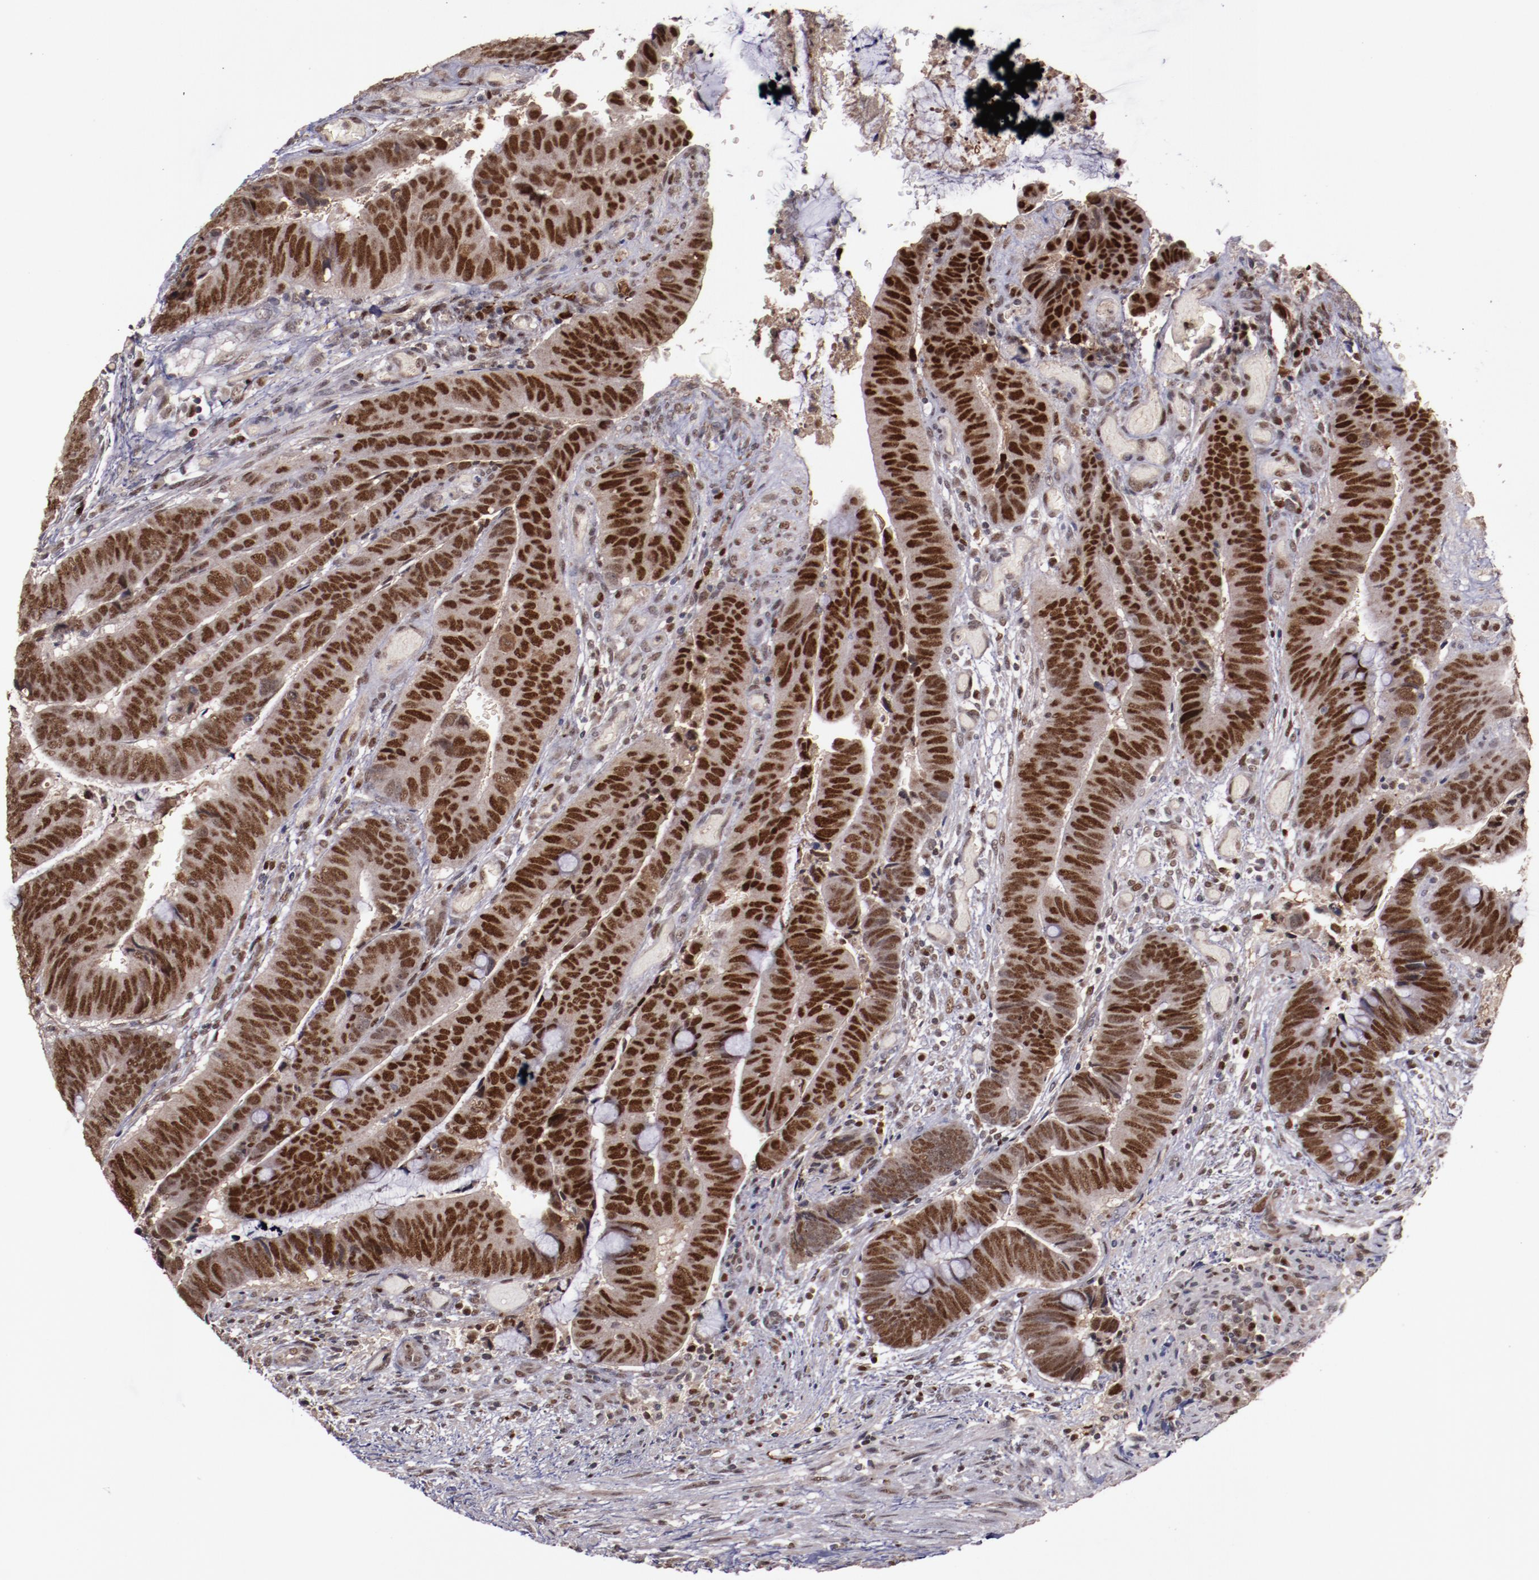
{"staining": {"intensity": "strong", "quantity": ">75%", "location": "nuclear"}, "tissue": "colorectal cancer", "cell_type": "Tumor cells", "image_type": "cancer", "snomed": [{"axis": "morphology", "description": "Normal tissue, NOS"}, {"axis": "morphology", "description": "Adenocarcinoma, NOS"}, {"axis": "topography", "description": "Rectum"}], "caption": "Tumor cells exhibit strong nuclear staining in approximately >75% of cells in colorectal cancer.", "gene": "CHEK2", "patient": {"sex": "male", "age": 92}}